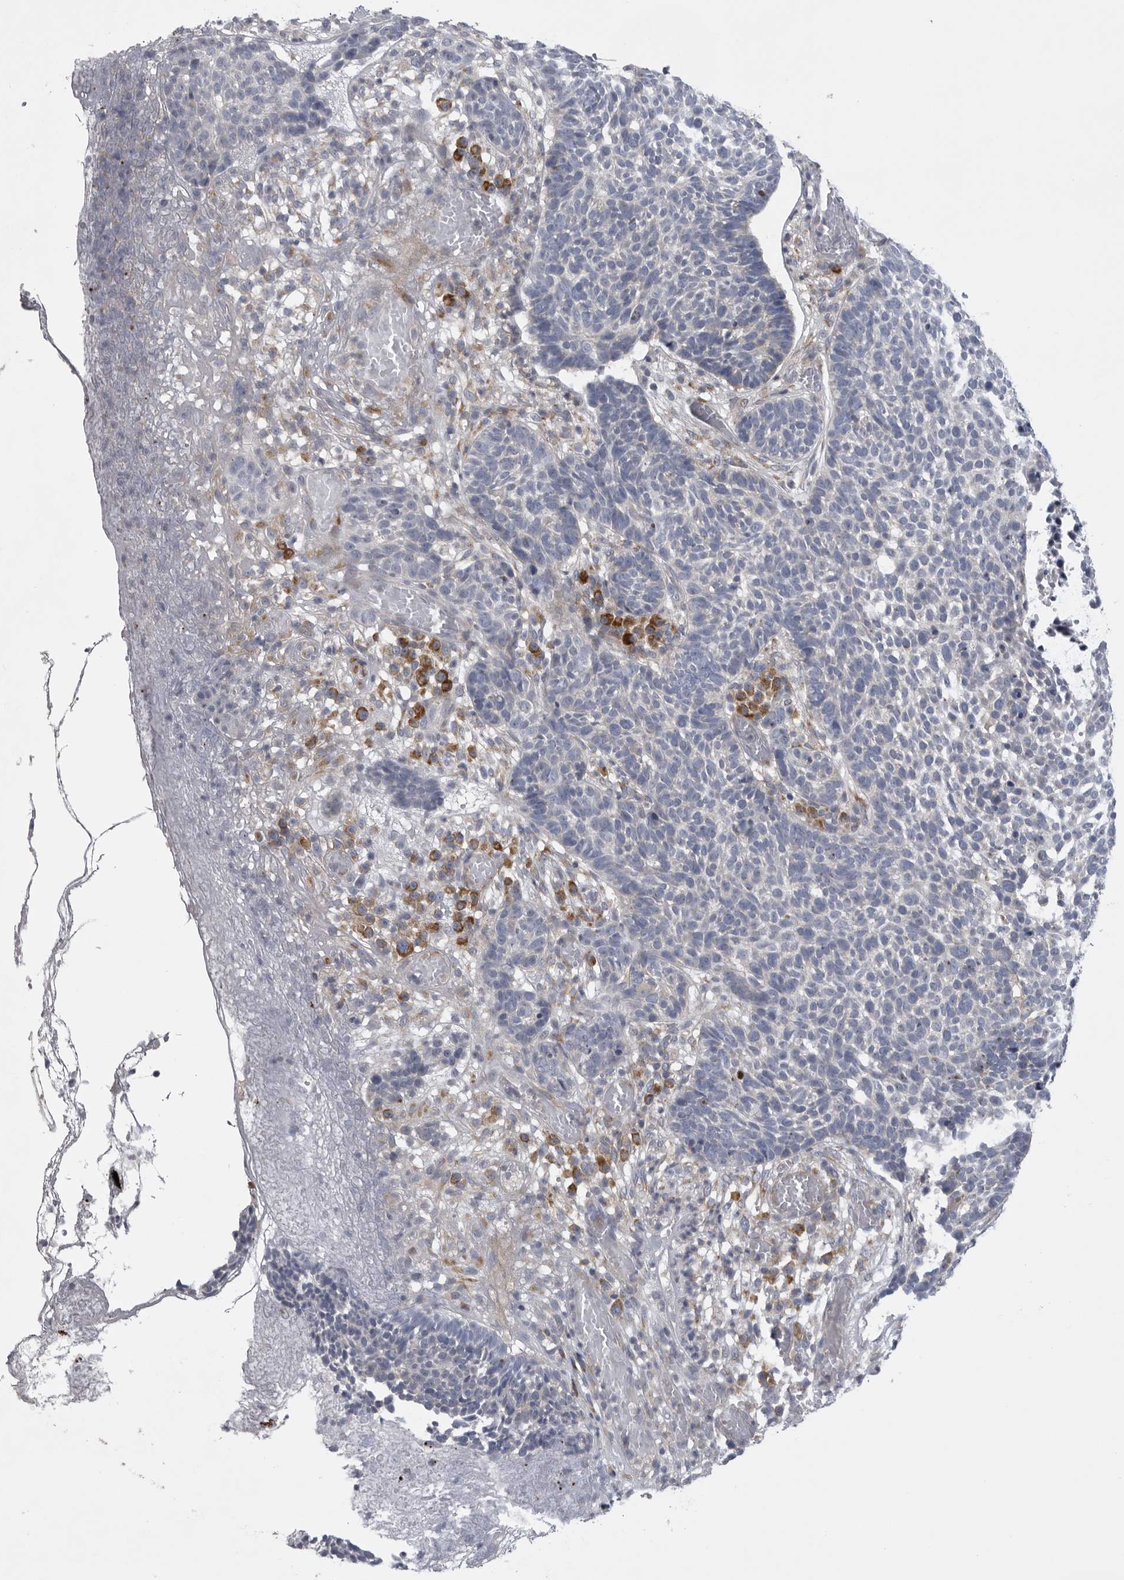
{"staining": {"intensity": "negative", "quantity": "none", "location": "none"}, "tissue": "skin cancer", "cell_type": "Tumor cells", "image_type": "cancer", "snomed": [{"axis": "morphology", "description": "Basal cell carcinoma"}, {"axis": "topography", "description": "Skin"}], "caption": "There is no significant expression in tumor cells of skin cancer.", "gene": "USP24", "patient": {"sex": "male", "age": 85}}